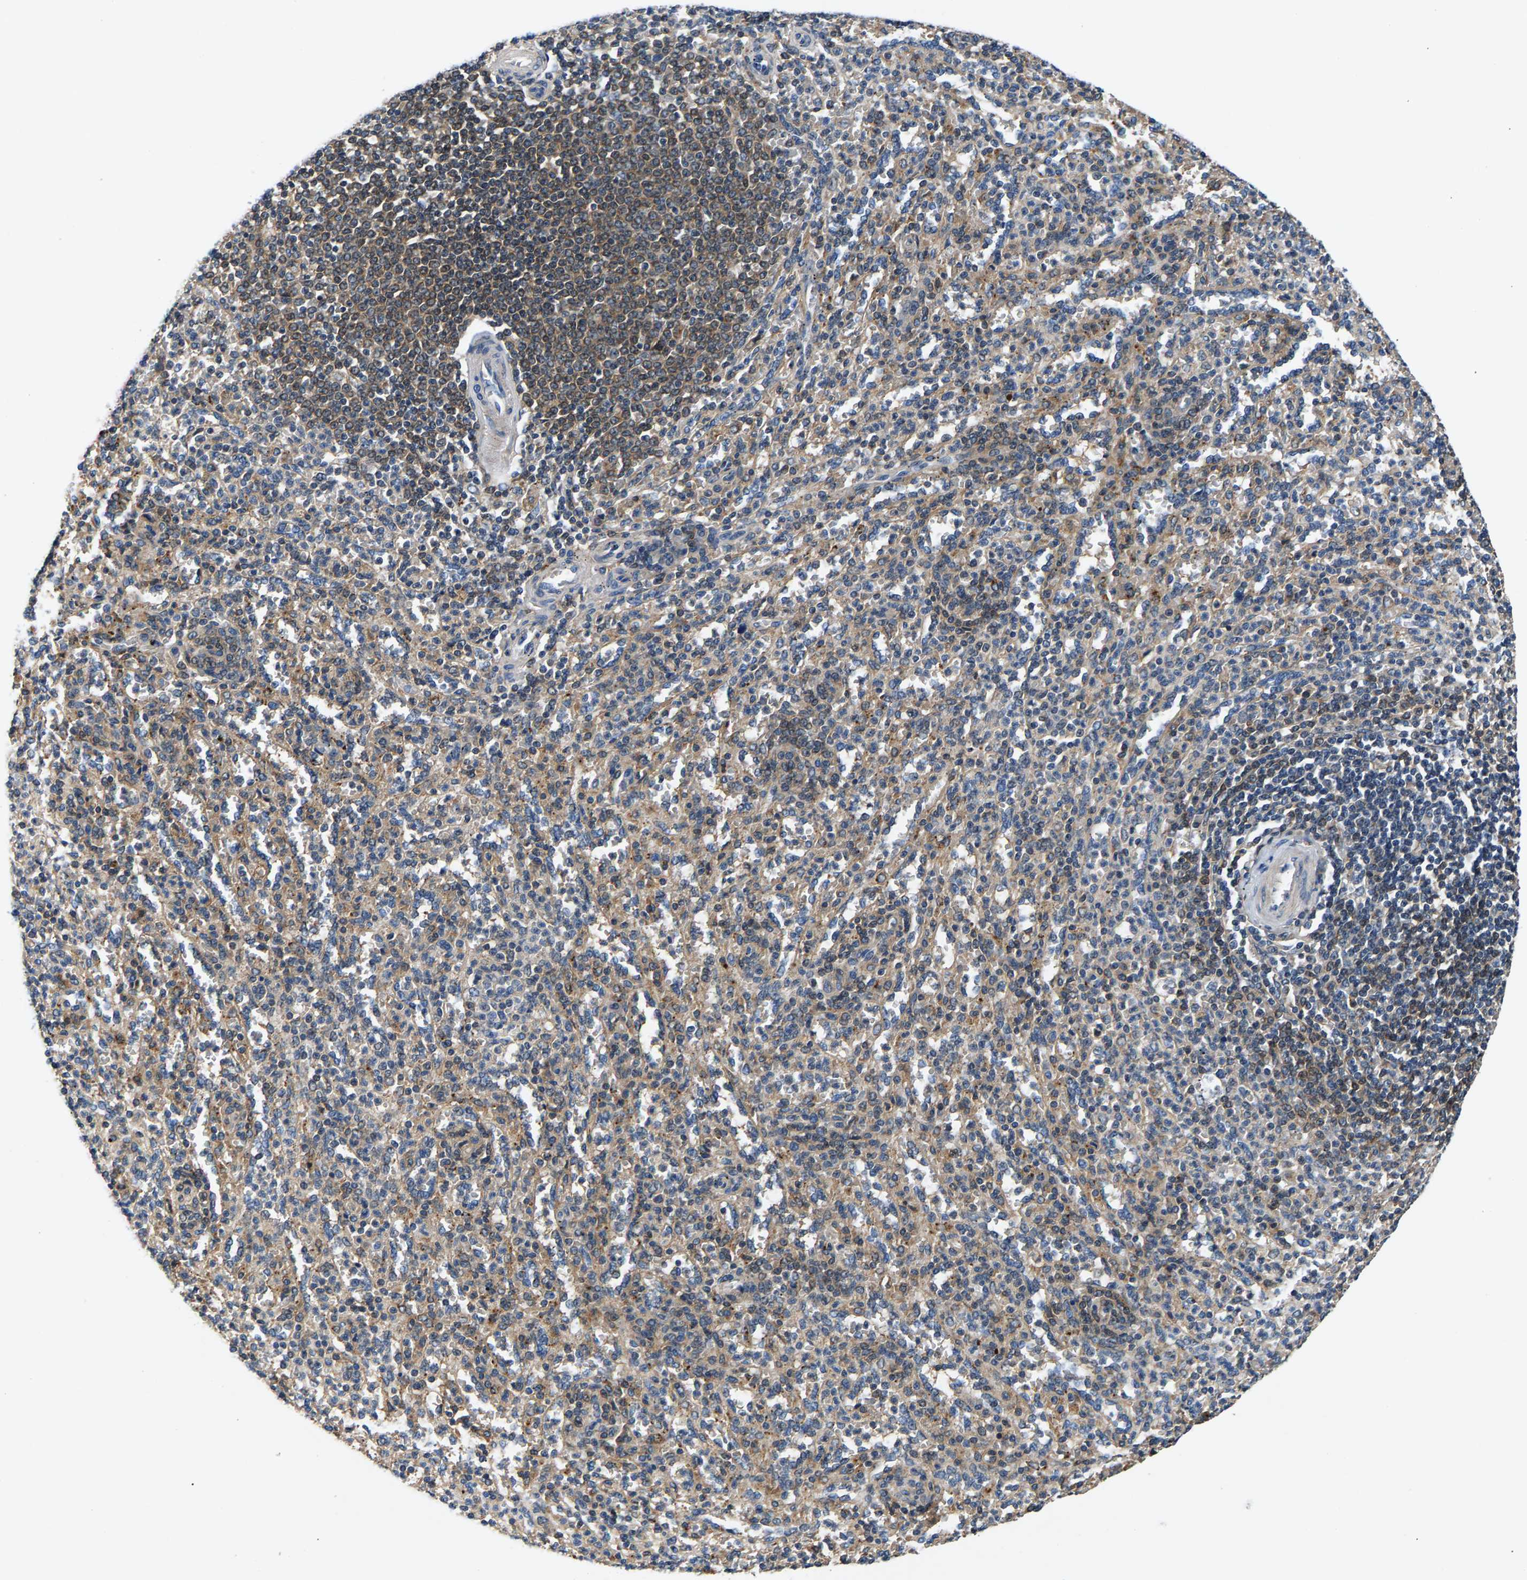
{"staining": {"intensity": "weak", "quantity": "<25%", "location": "cytoplasmic/membranous"}, "tissue": "spleen", "cell_type": "Cells in red pulp", "image_type": "normal", "snomed": [{"axis": "morphology", "description": "Normal tissue, NOS"}, {"axis": "topography", "description": "Spleen"}], "caption": "Spleen stained for a protein using IHC displays no expression cells in red pulp.", "gene": "NT5C", "patient": {"sex": "male", "age": 36}}